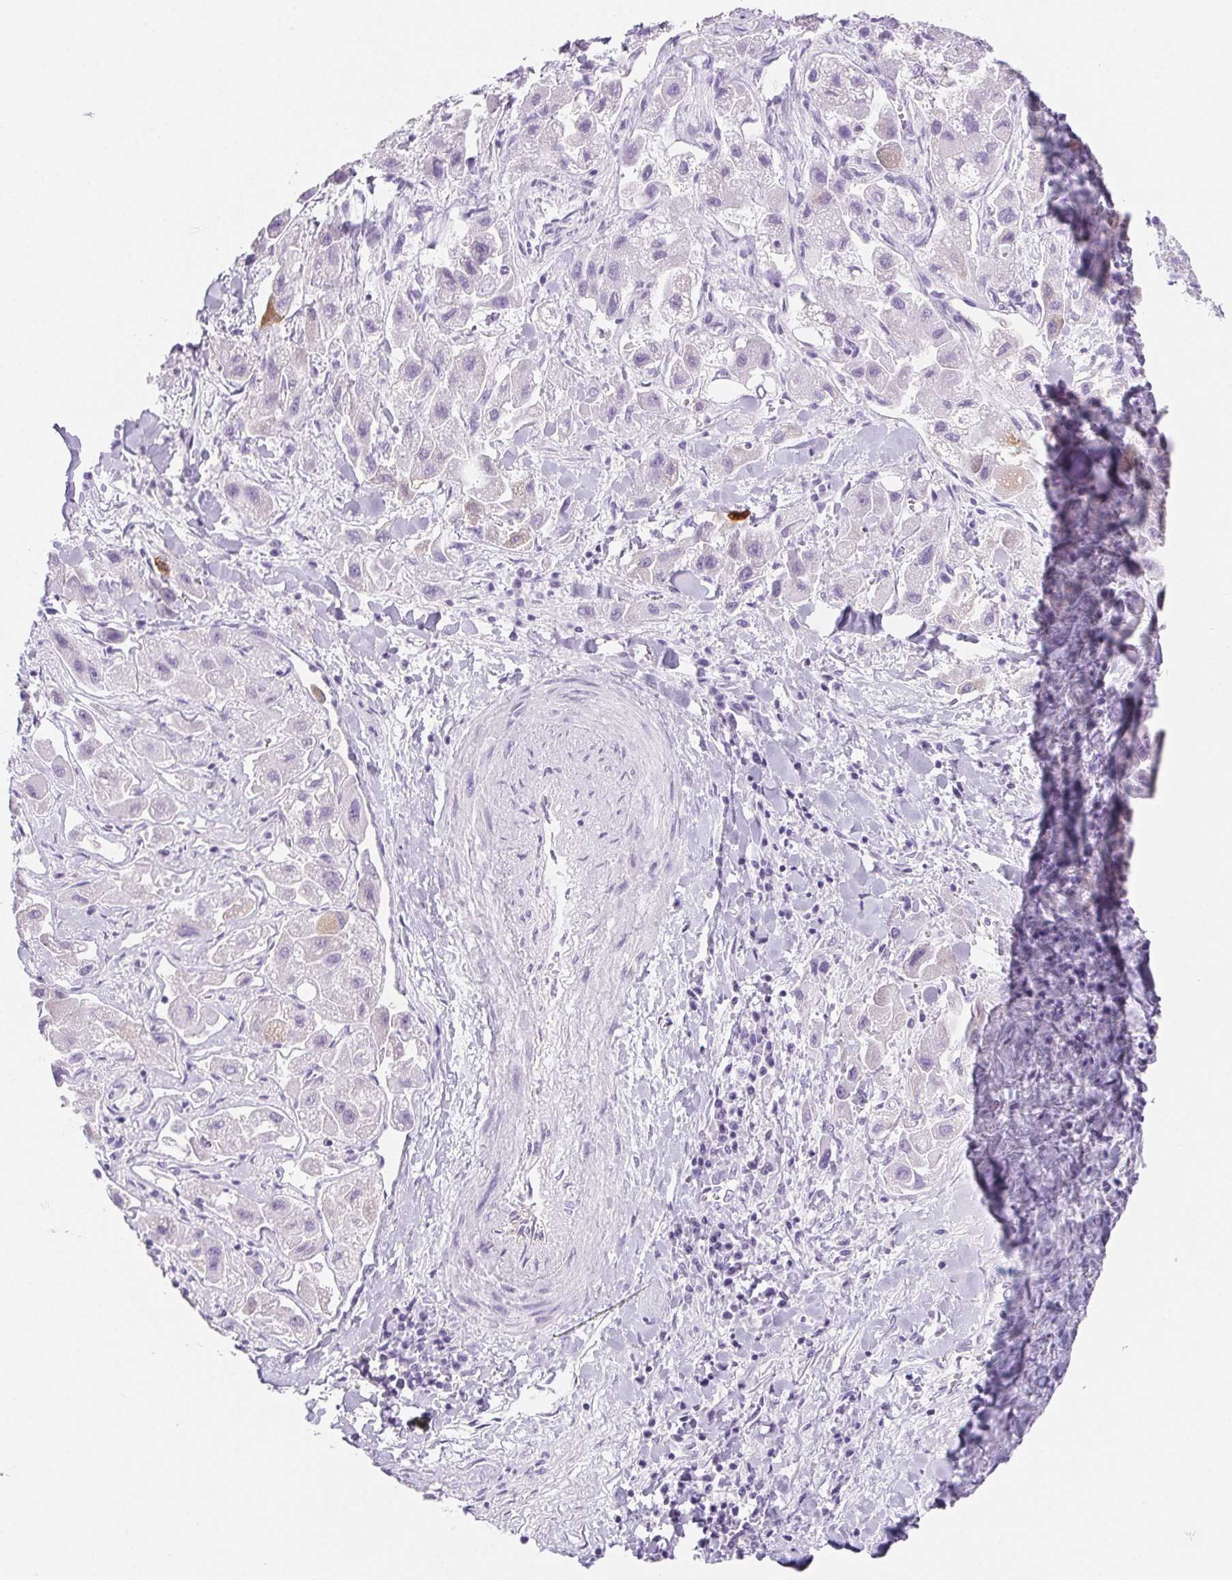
{"staining": {"intensity": "negative", "quantity": "none", "location": "none"}, "tissue": "liver cancer", "cell_type": "Tumor cells", "image_type": "cancer", "snomed": [{"axis": "morphology", "description": "Carcinoma, Hepatocellular, NOS"}, {"axis": "topography", "description": "Liver"}], "caption": "Protein analysis of liver cancer (hepatocellular carcinoma) demonstrates no significant positivity in tumor cells.", "gene": "CYP21A2", "patient": {"sex": "male", "age": 24}}